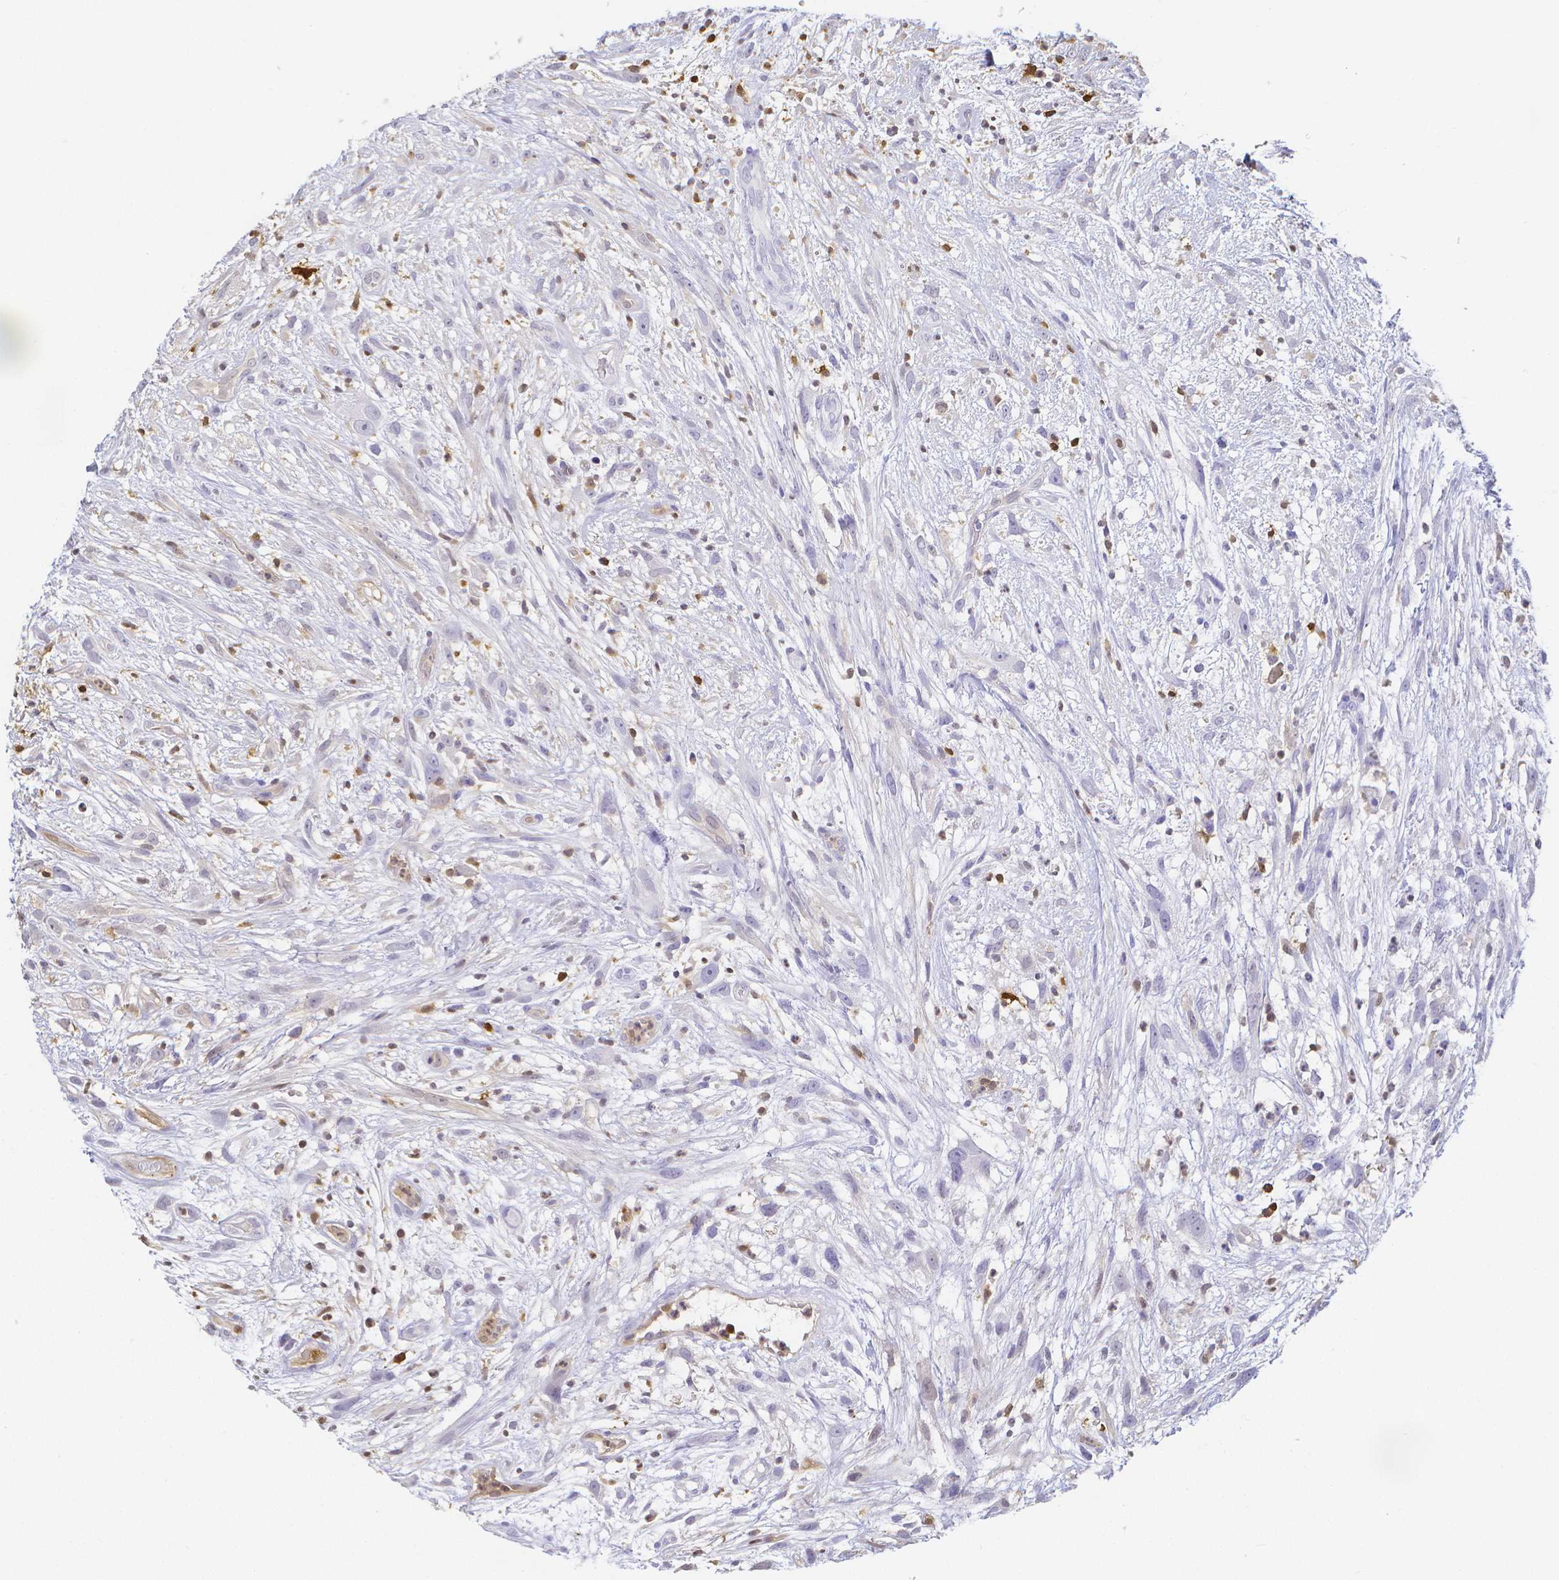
{"staining": {"intensity": "negative", "quantity": "none", "location": "none"}, "tissue": "head and neck cancer", "cell_type": "Tumor cells", "image_type": "cancer", "snomed": [{"axis": "morphology", "description": "Squamous cell carcinoma, NOS"}, {"axis": "topography", "description": "Head-Neck"}], "caption": "Immunohistochemistry image of neoplastic tissue: squamous cell carcinoma (head and neck) stained with DAB exhibits no significant protein staining in tumor cells.", "gene": "COTL1", "patient": {"sex": "male", "age": 65}}